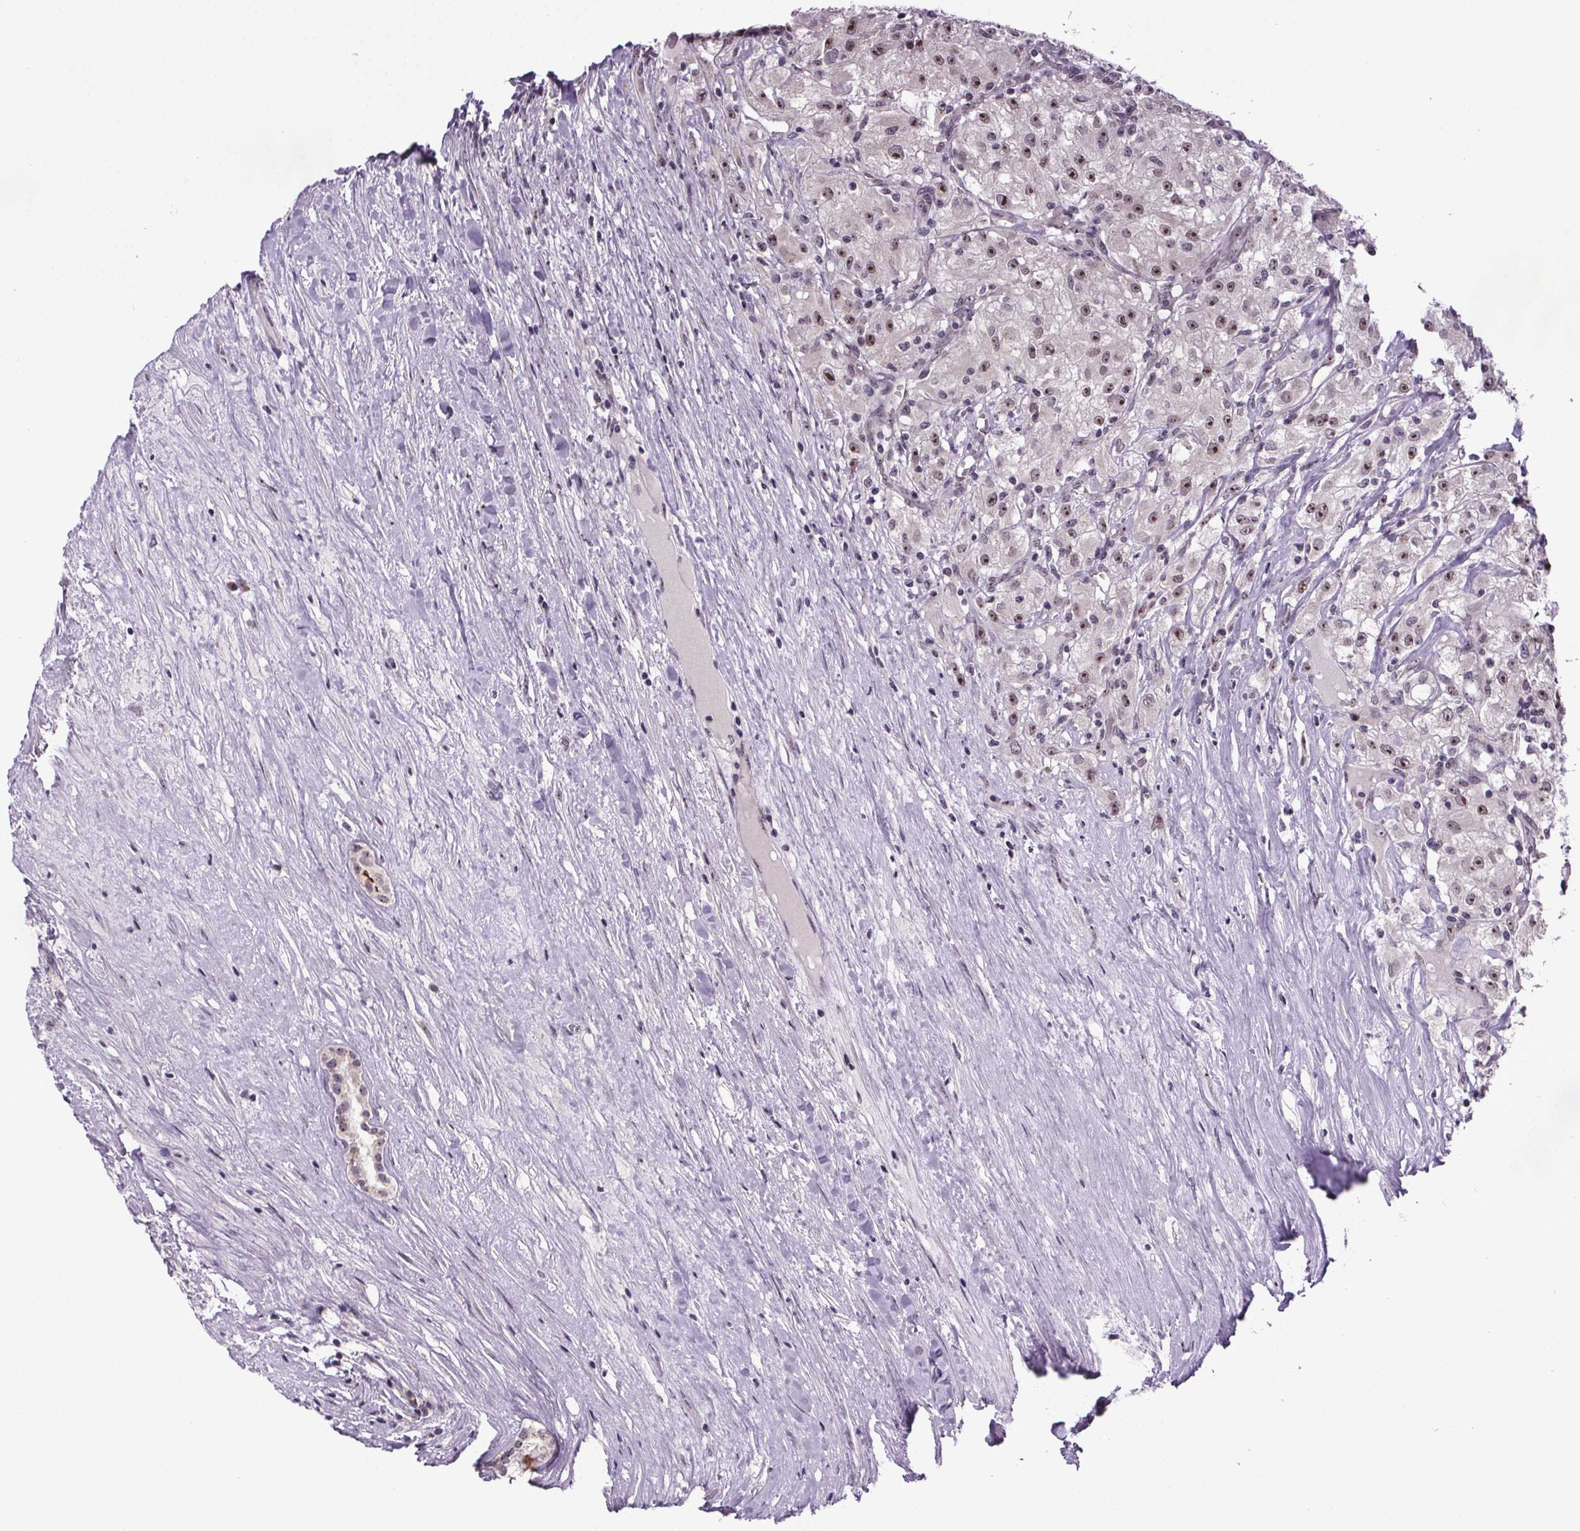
{"staining": {"intensity": "moderate", "quantity": "<25%", "location": "nuclear"}, "tissue": "renal cancer", "cell_type": "Tumor cells", "image_type": "cancer", "snomed": [{"axis": "morphology", "description": "Adenocarcinoma, NOS"}, {"axis": "topography", "description": "Kidney"}], "caption": "The histopathology image demonstrates immunohistochemical staining of renal cancer. There is moderate nuclear staining is seen in about <25% of tumor cells.", "gene": "ATMIN", "patient": {"sex": "female", "age": 67}}